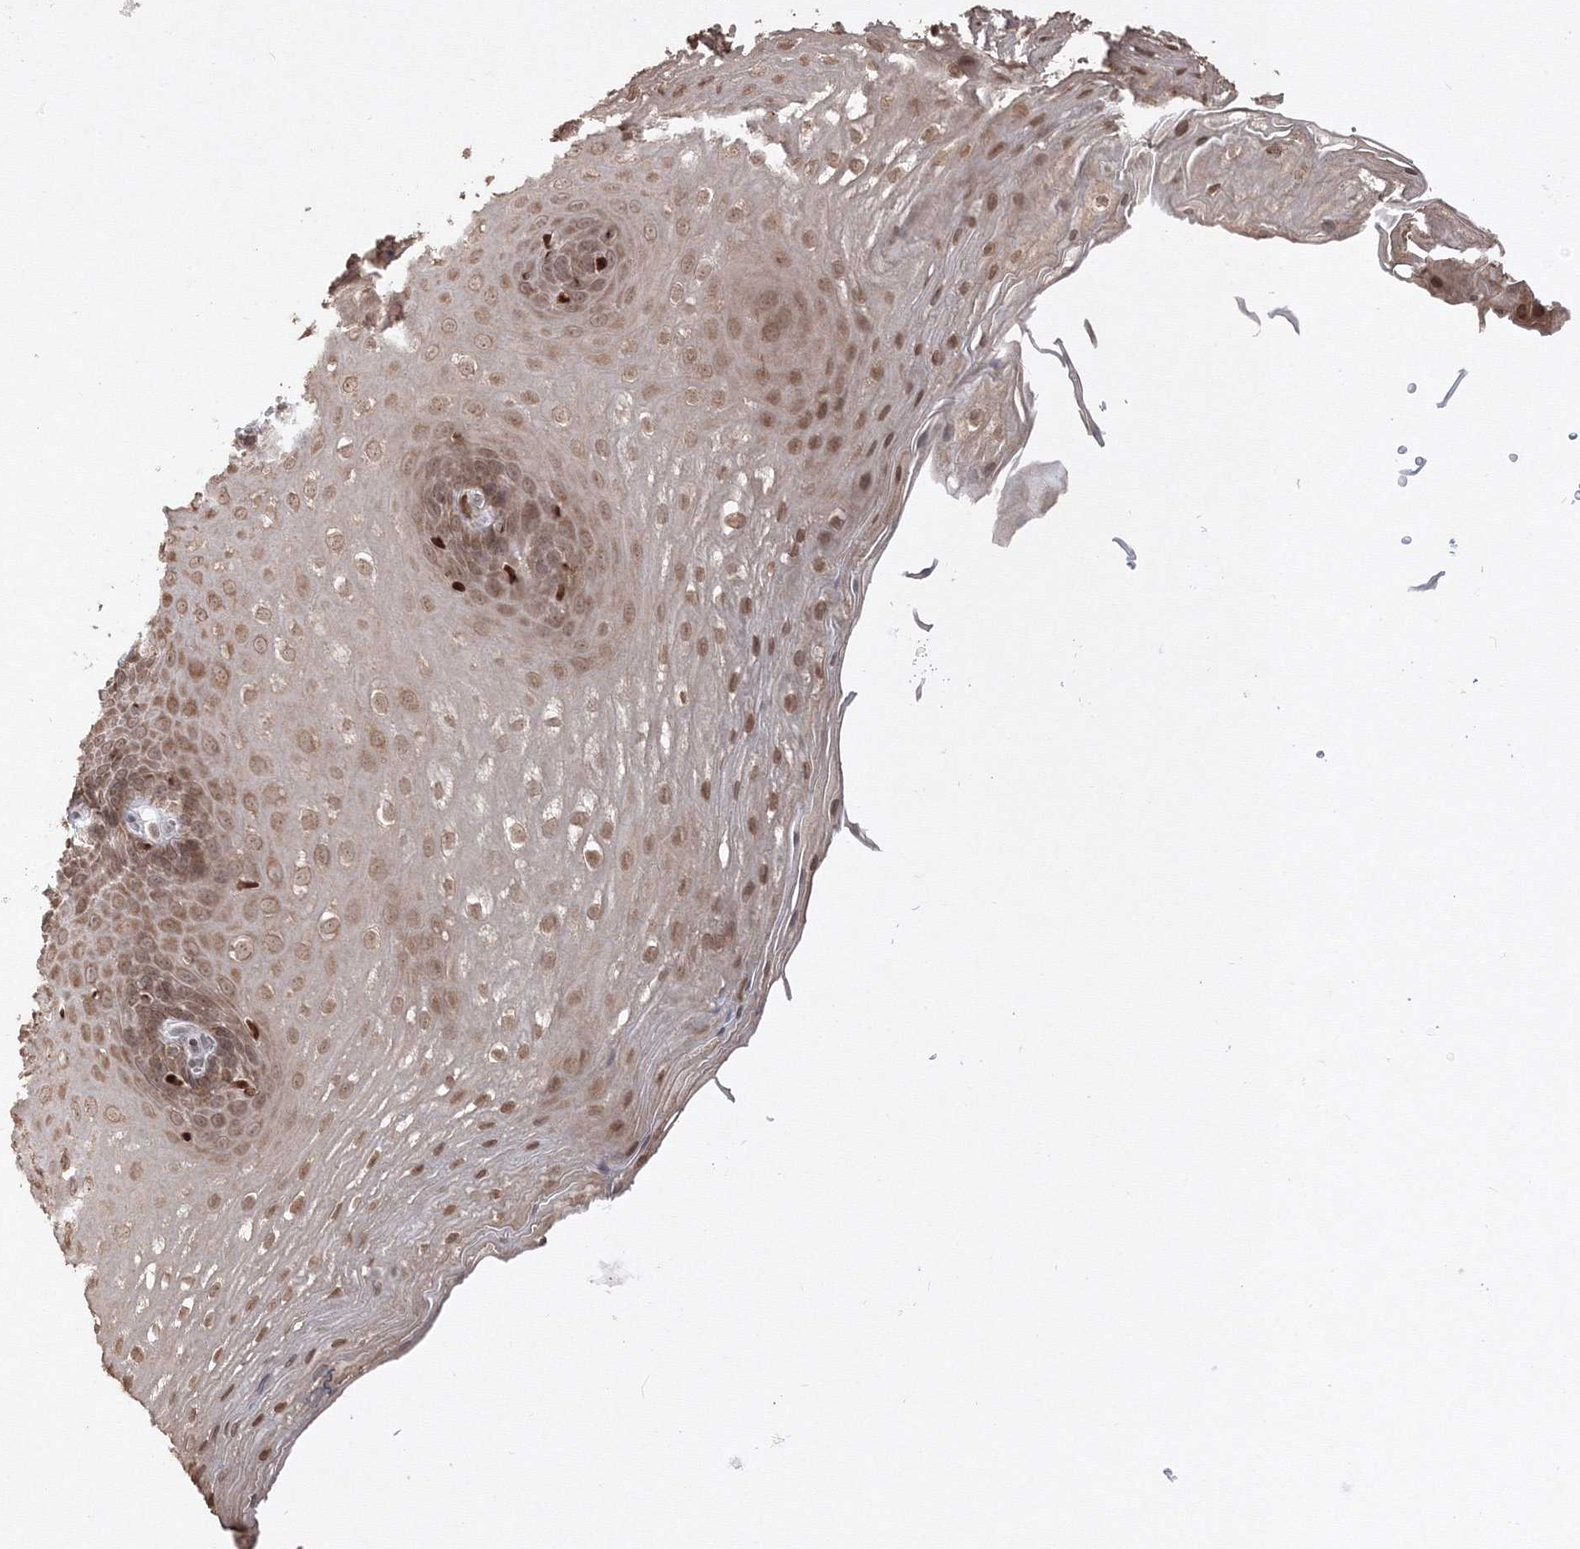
{"staining": {"intensity": "moderate", "quantity": ">75%", "location": "cytoplasmic/membranous,nuclear"}, "tissue": "esophagus", "cell_type": "Squamous epithelial cells", "image_type": "normal", "snomed": [{"axis": "morphology", "description": "Normal tissue, NOS"}, {"axis": "topography", "description": "Esophagus"}], "caption": "Moderate cytoplasmic/membranous,nuclear positivity for a protein is seen in approximately >75% of squamous epithelial cells of unremarkable esophagus using immunohistochemistry (IHC).", "gene": "TMEM50B", "patient": {"sex": "female", "age": 66}}